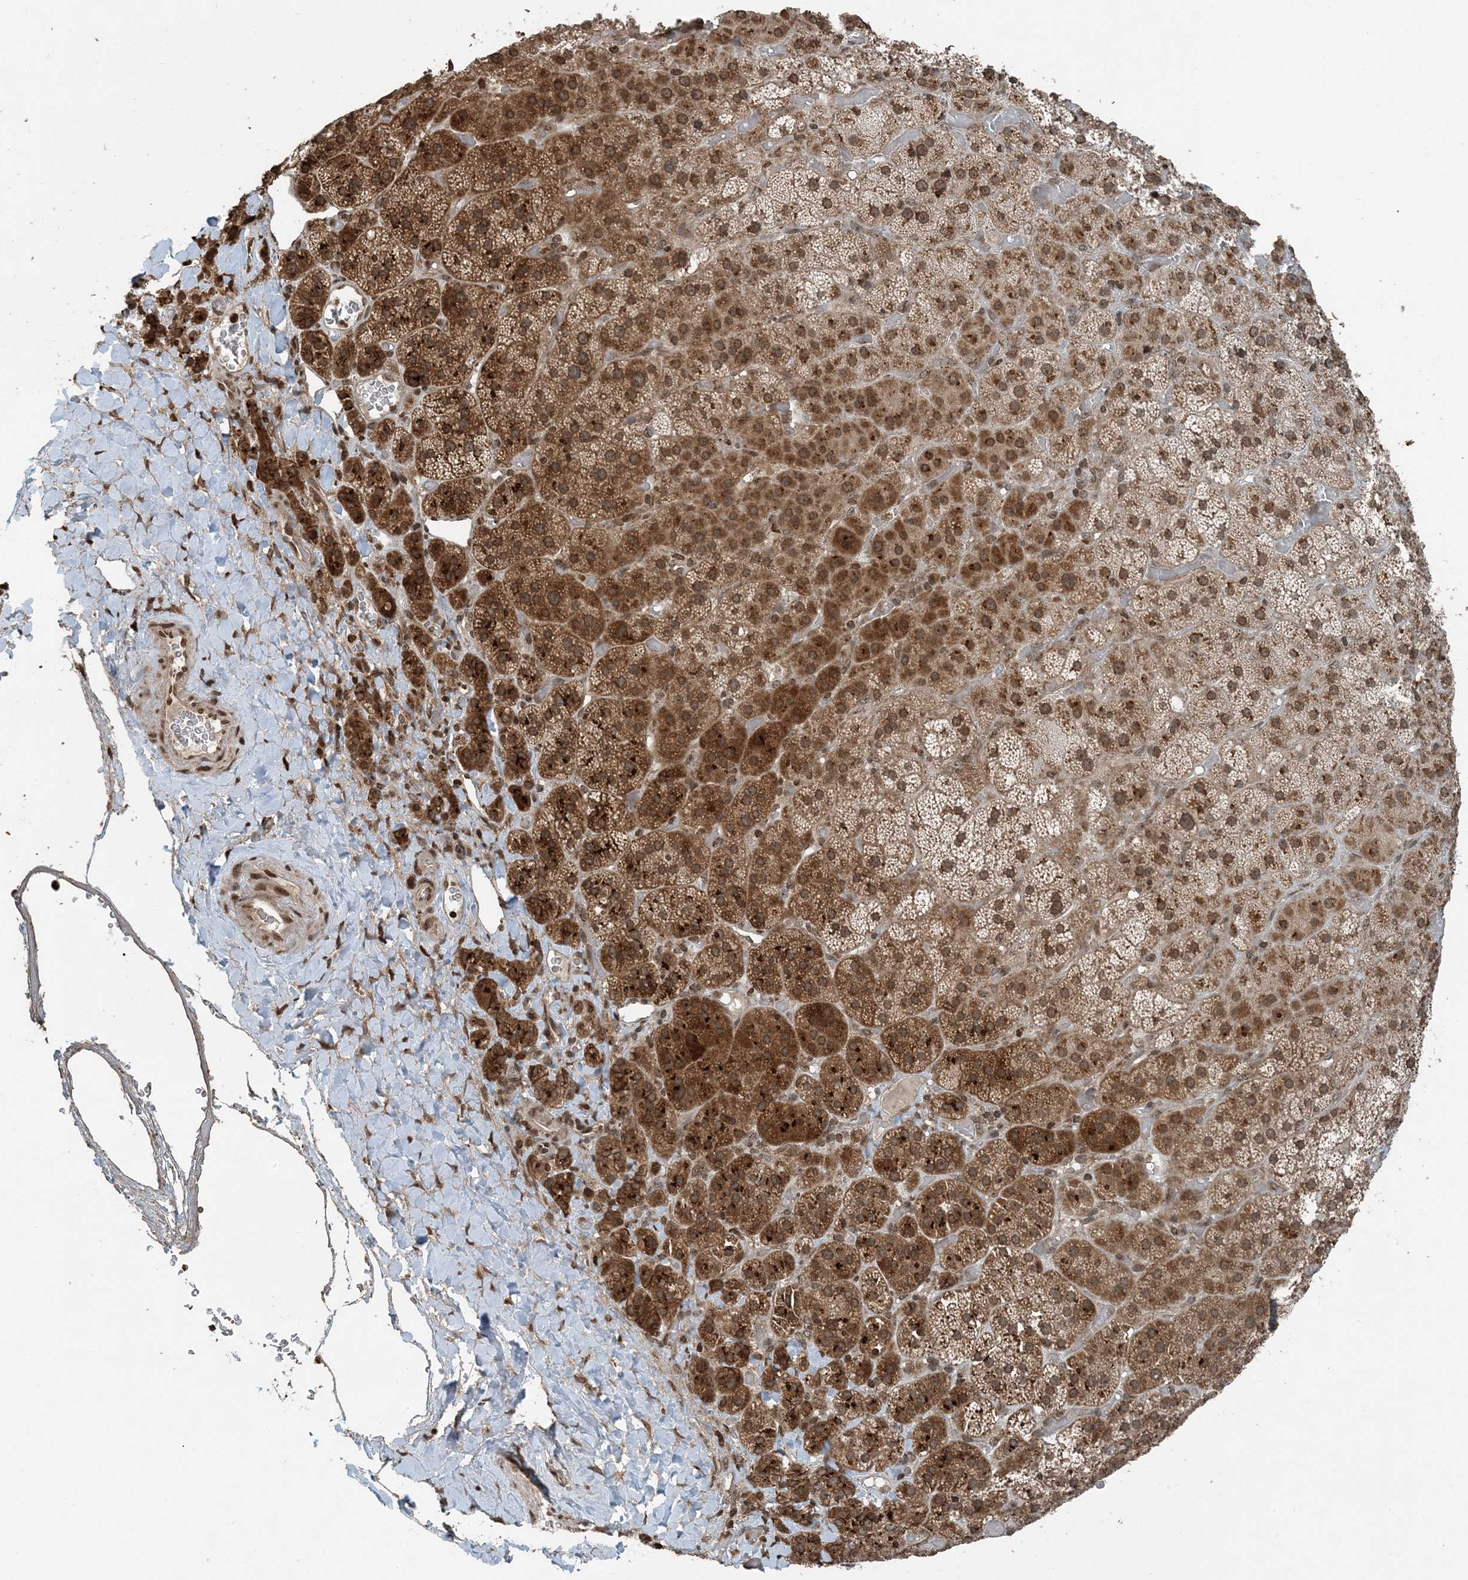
{"staining": {"intensity": "strong", "quantity": ">75%", "location": "cytoplasmic/membranous"}, "tissue": "adrenal gland", "cell_type": "Glandular cells", "image_type": "normal", "snomed": [{"axis": "morphology", "description": "Normal tissue, NOS"}, {"axis": "topography", "description": "Adrenal gland"}], "caption": "A high amount of strong cytoplasmic/membranous expression is seen in about >75% of glandular cells in unremarkable adrenal gland. (DAB (3,3'-diaminobenzidine) IHC with brightfield microscopy, high magnification).", "gene": "ZFAND2B", "patient": {"sex": "male", "age": 57}}